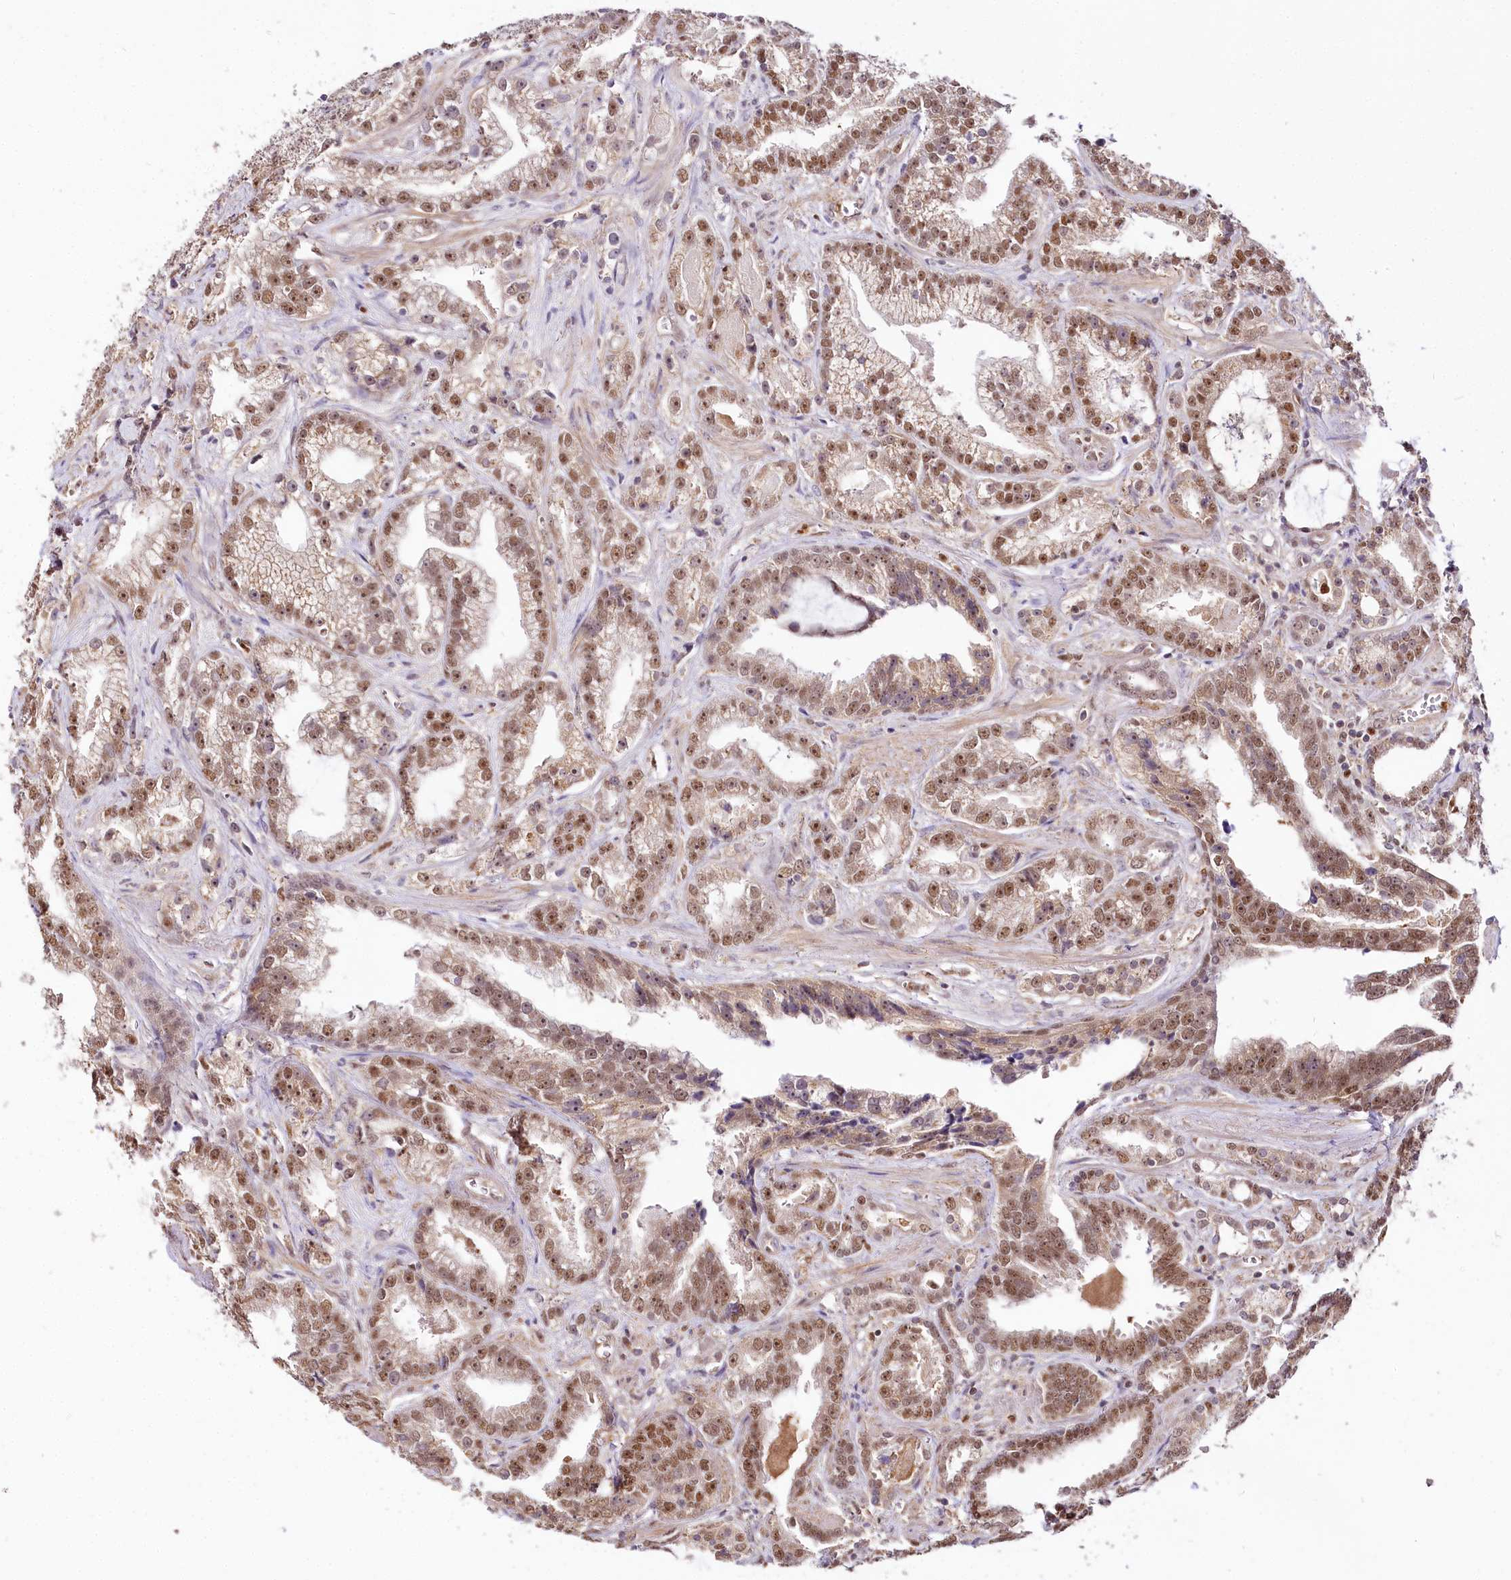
{"staining": {"intensity": "moderate", "quantity": ">75%", "location": "nuclear"}, "tissue": "prostate cancer", "cell_type": "Tumor cells", "image_type": "cancer", "snomed": [{"axis": "morphology", "description": "Adenocarcinoma, High grade"}, {"axis": "topography", "description": "Prostate and seminal vesicle, NOS"}], "caption": "Protein positivity by immunohistochemistry (IHC) demonstrates moderate nuclear positivity in approximately >75% of tumor cells in prostate cancer (adenocarcinoma (high-grade)).", "gene": "GNL3L", "patient": {"sex": "male", "age": 67}}